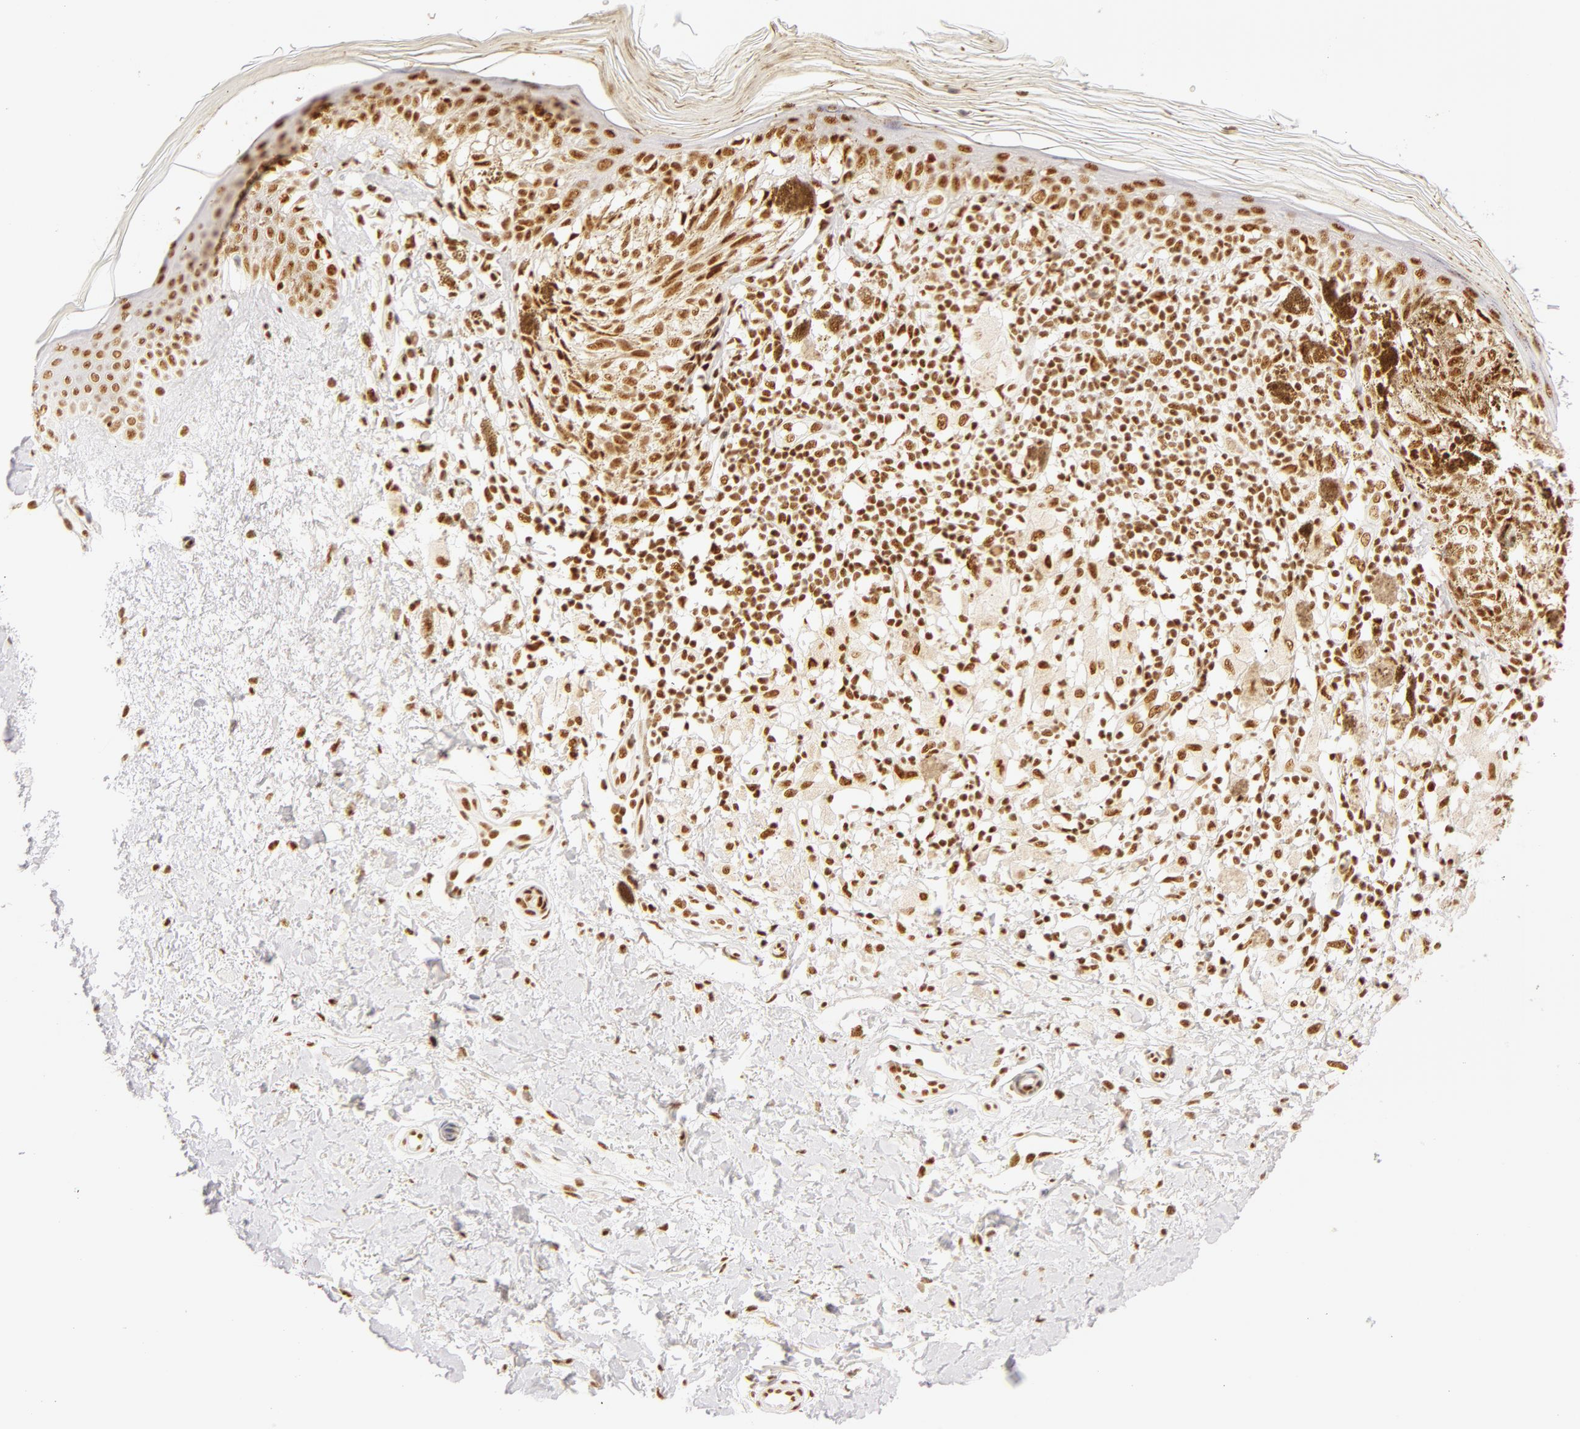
{"staining": {"intensity": "moderate", "quantity": ">75%", "location": "nuclear"}, "tissue": "melanoma", "cell_type": "Tumor cells", "image_type": "cancer", "snomed": [{"axis": "morphology", "description": "Malignant melanoma, NOS"}, {"axis": "topography", "description": "Skin"}], "caption": "Human malignant melanoma stained with a brown dye exhibits moderate nuclear positive staining in about >75% of tumor cells.", "gene": "RBM39", "patient": {"sex": "male", "age": 88}}